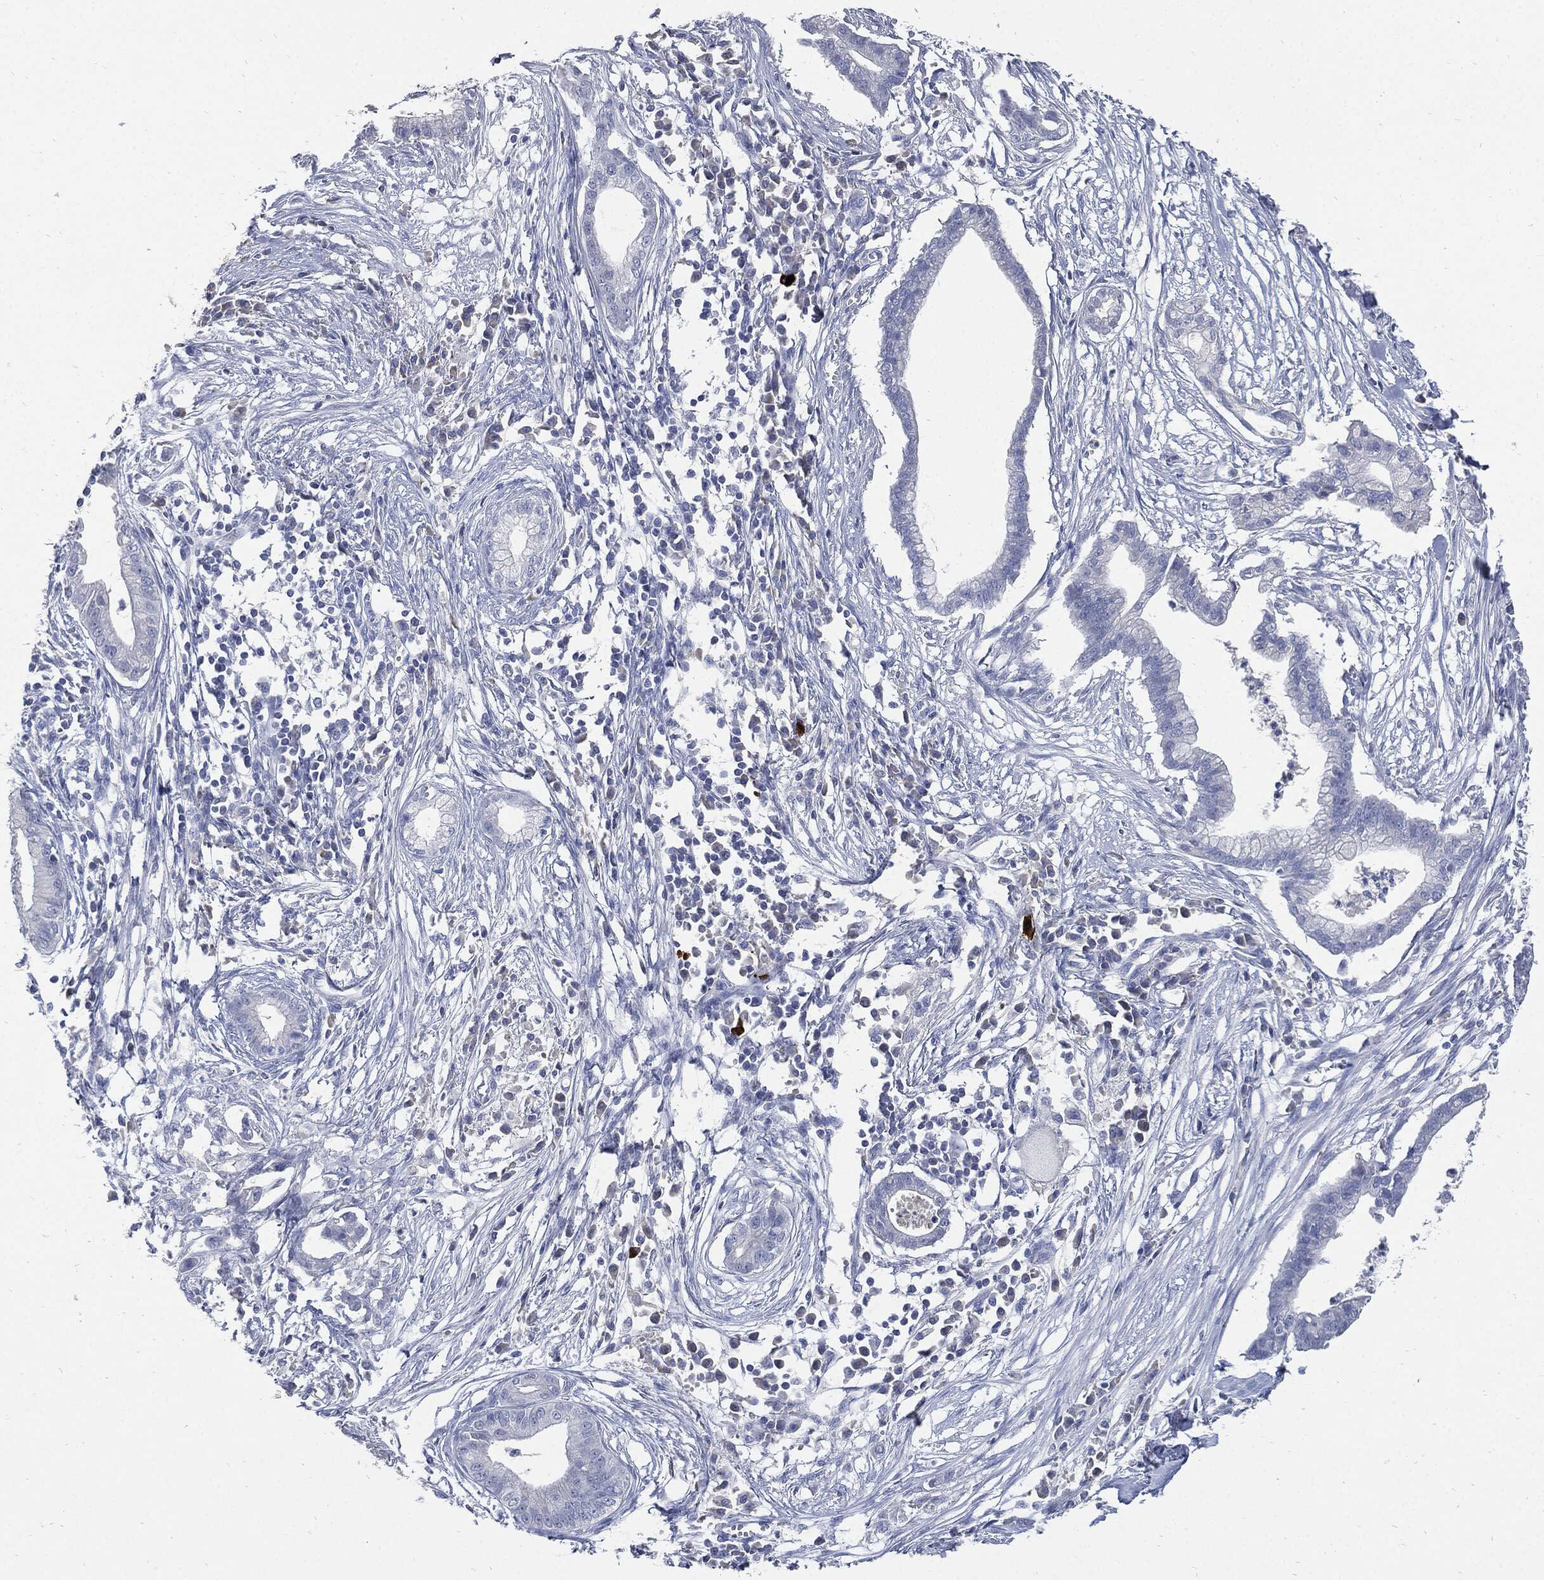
{"staining": {"intensity": "negative", "quantity": "none", "location": "none"}, "tissue": "pancreatic cancer", "cell_type": "Tumor cells", "image_type": "cancer", "snomed": [{"axis": "morphology", "description": "Normal tissue, NOS"}, {"axis": "morphology", "description": "Adenocarcinoma, NOS"}, {"axis": "topography", "description": "Pancreas"}], "caption": "Pancreatic cancer was stained to show a protein in brown. There is no significant staining in tumor cells.", "gene": "CPE", "patient": {"sex": "female", "age": 58}}